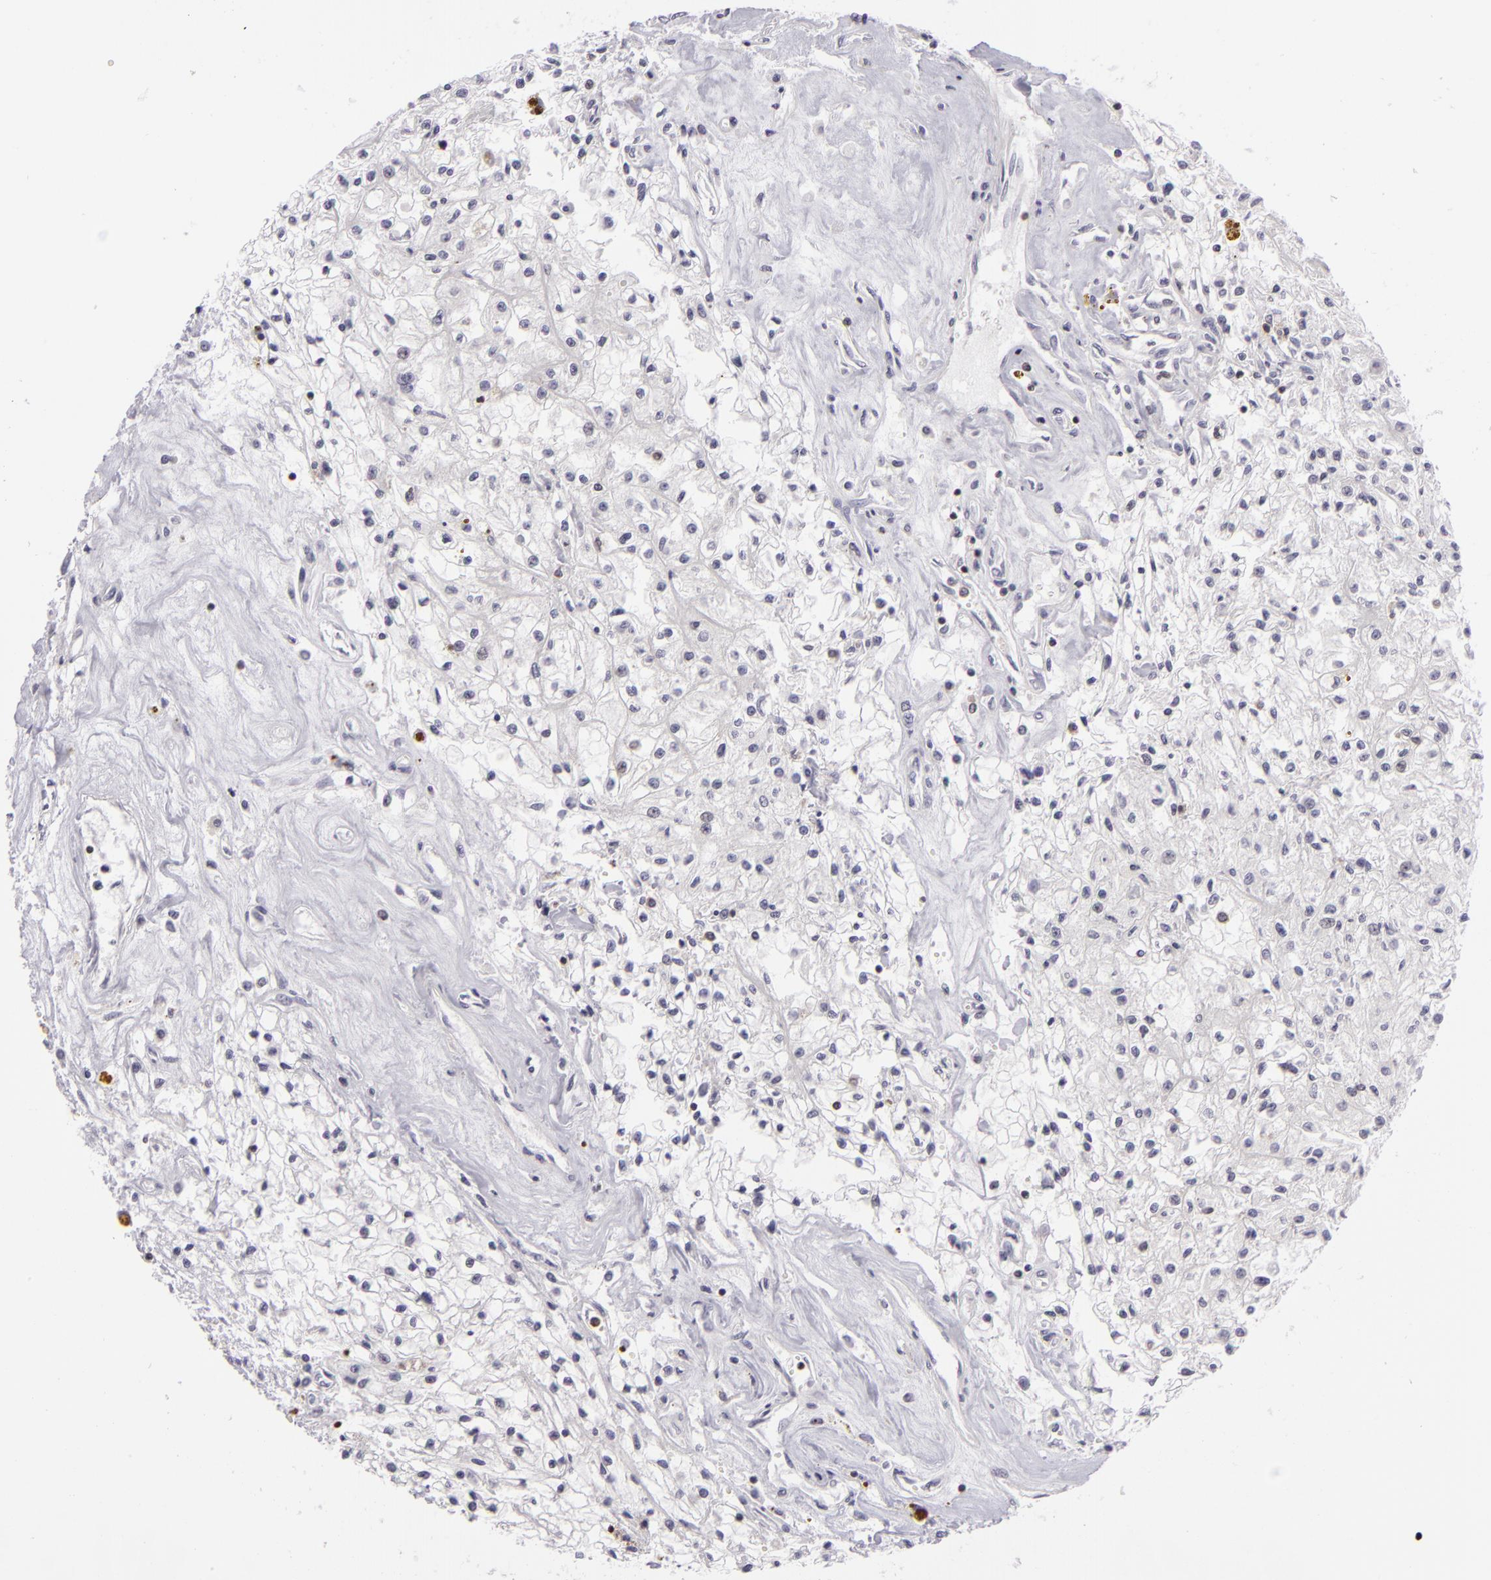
{"staining": {"intensity": "negative", "quantity": "none", "location": "none"}, "tissue": "renal cancer", "cell_type": "Tumor cells", "image_type": "cancer", "snomed": [{"axis": "morphology", "description": "Adenocarcinoma, NOS"}, {"axis": "topography", "description": "Kidney"}], "caption": "A micrograph of renal adenocarcinoma stained for a protein demonstrates no brown staining in tumor cells.", "gene": "KCNAB2", "patient": {"sex": "male", "age": 78}}